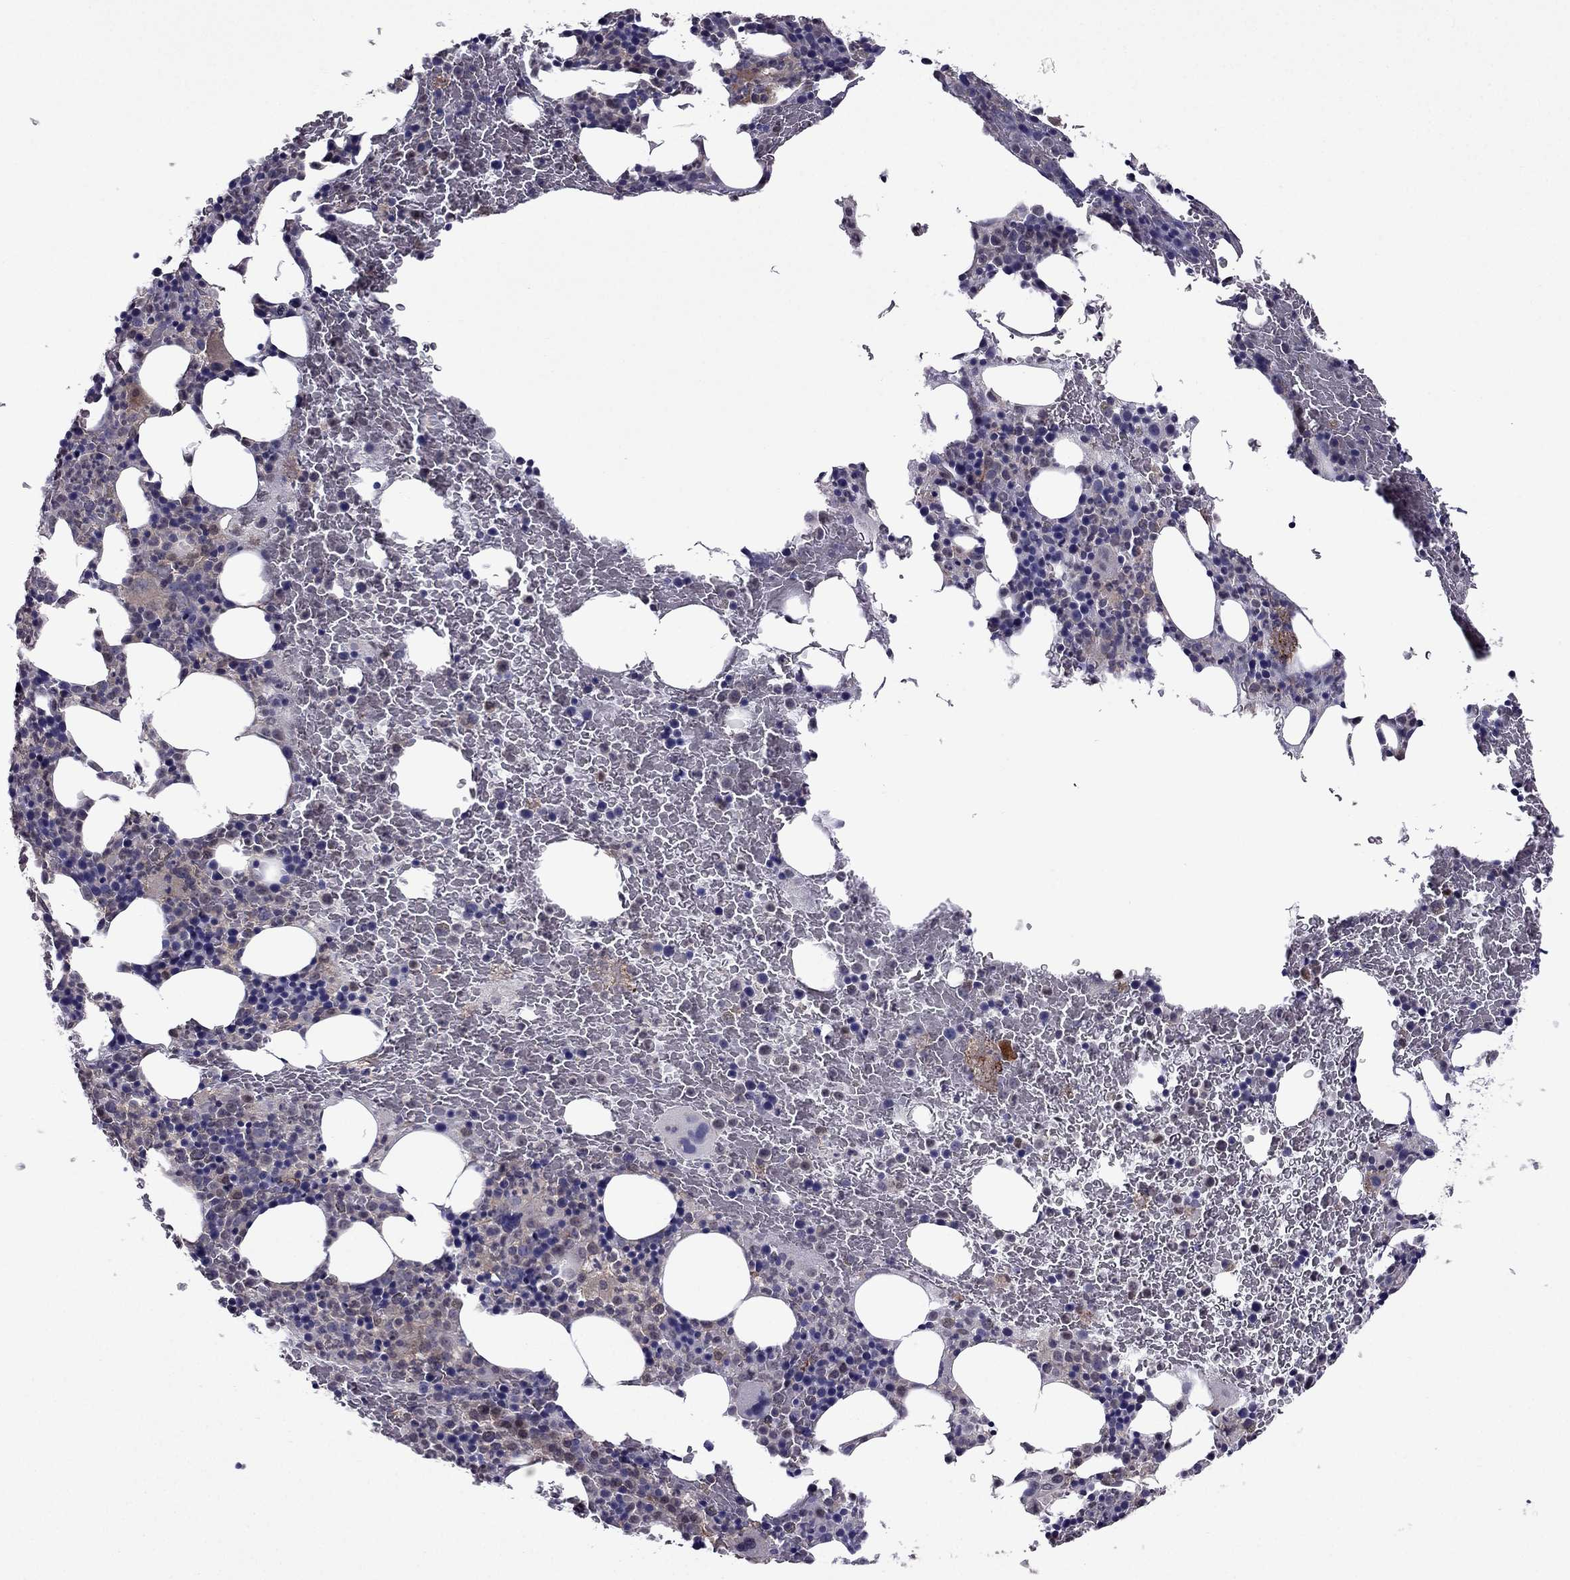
{"staining": {"intensity": "negative", "quantity": "none", "location": "none"}, "tissue": "bone marrow", "cell_type": "Hematopoietic cells", "image_type": "normal", "snomed": [{"axis": "morphology", "description": "Normal tissue, NOS"}, {"axis": "topography", "description": "Bone marrow"}], "caption": "Hematopoietic cells show no significant staining in normal bone marrow. (Stains: DAB immunohistochemistry with hematoxylin counter stain, Microscopy: brightfield microscopy at high magnification).", "gene": "CDK5", "patient": {"sex": "male", "age": 72}}